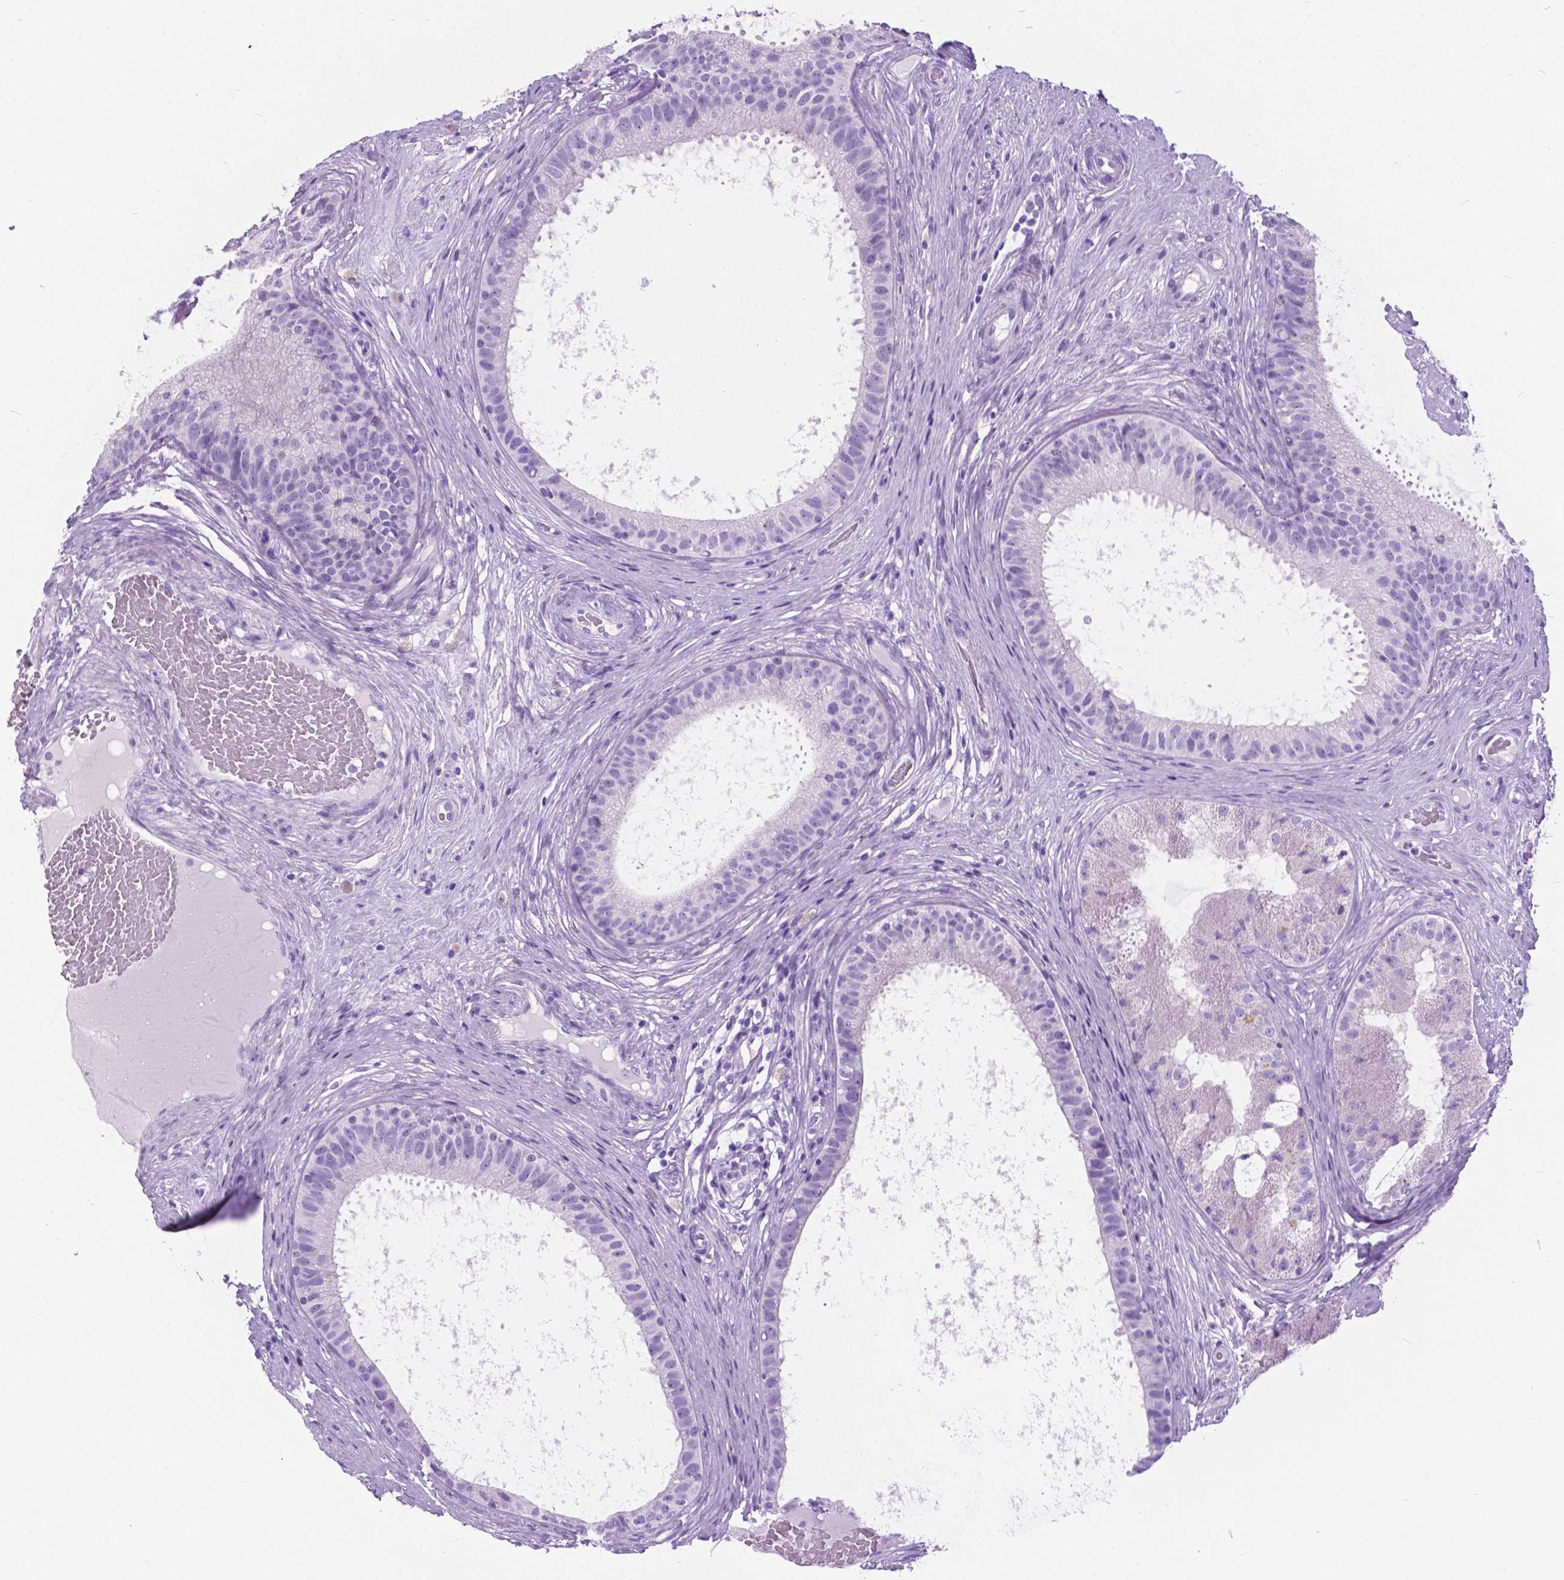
{"staining": {"intensity": "negative", "quantity": "none", "location": "none"}, "tissue": "epididymis", "cell_type": "Glandular cells", "image_type": "normal", "snomed": [{"axis": "morphology", "description": "Normal tissue, NOS"}, {"axis": "topography", "description": "Epididymis"}], "caption": "This is an IHC image of normal epididymis. There is no staining in glandular cells.", "gene": "ARMS2", "patient": {"sex": "male", "age": 59}}